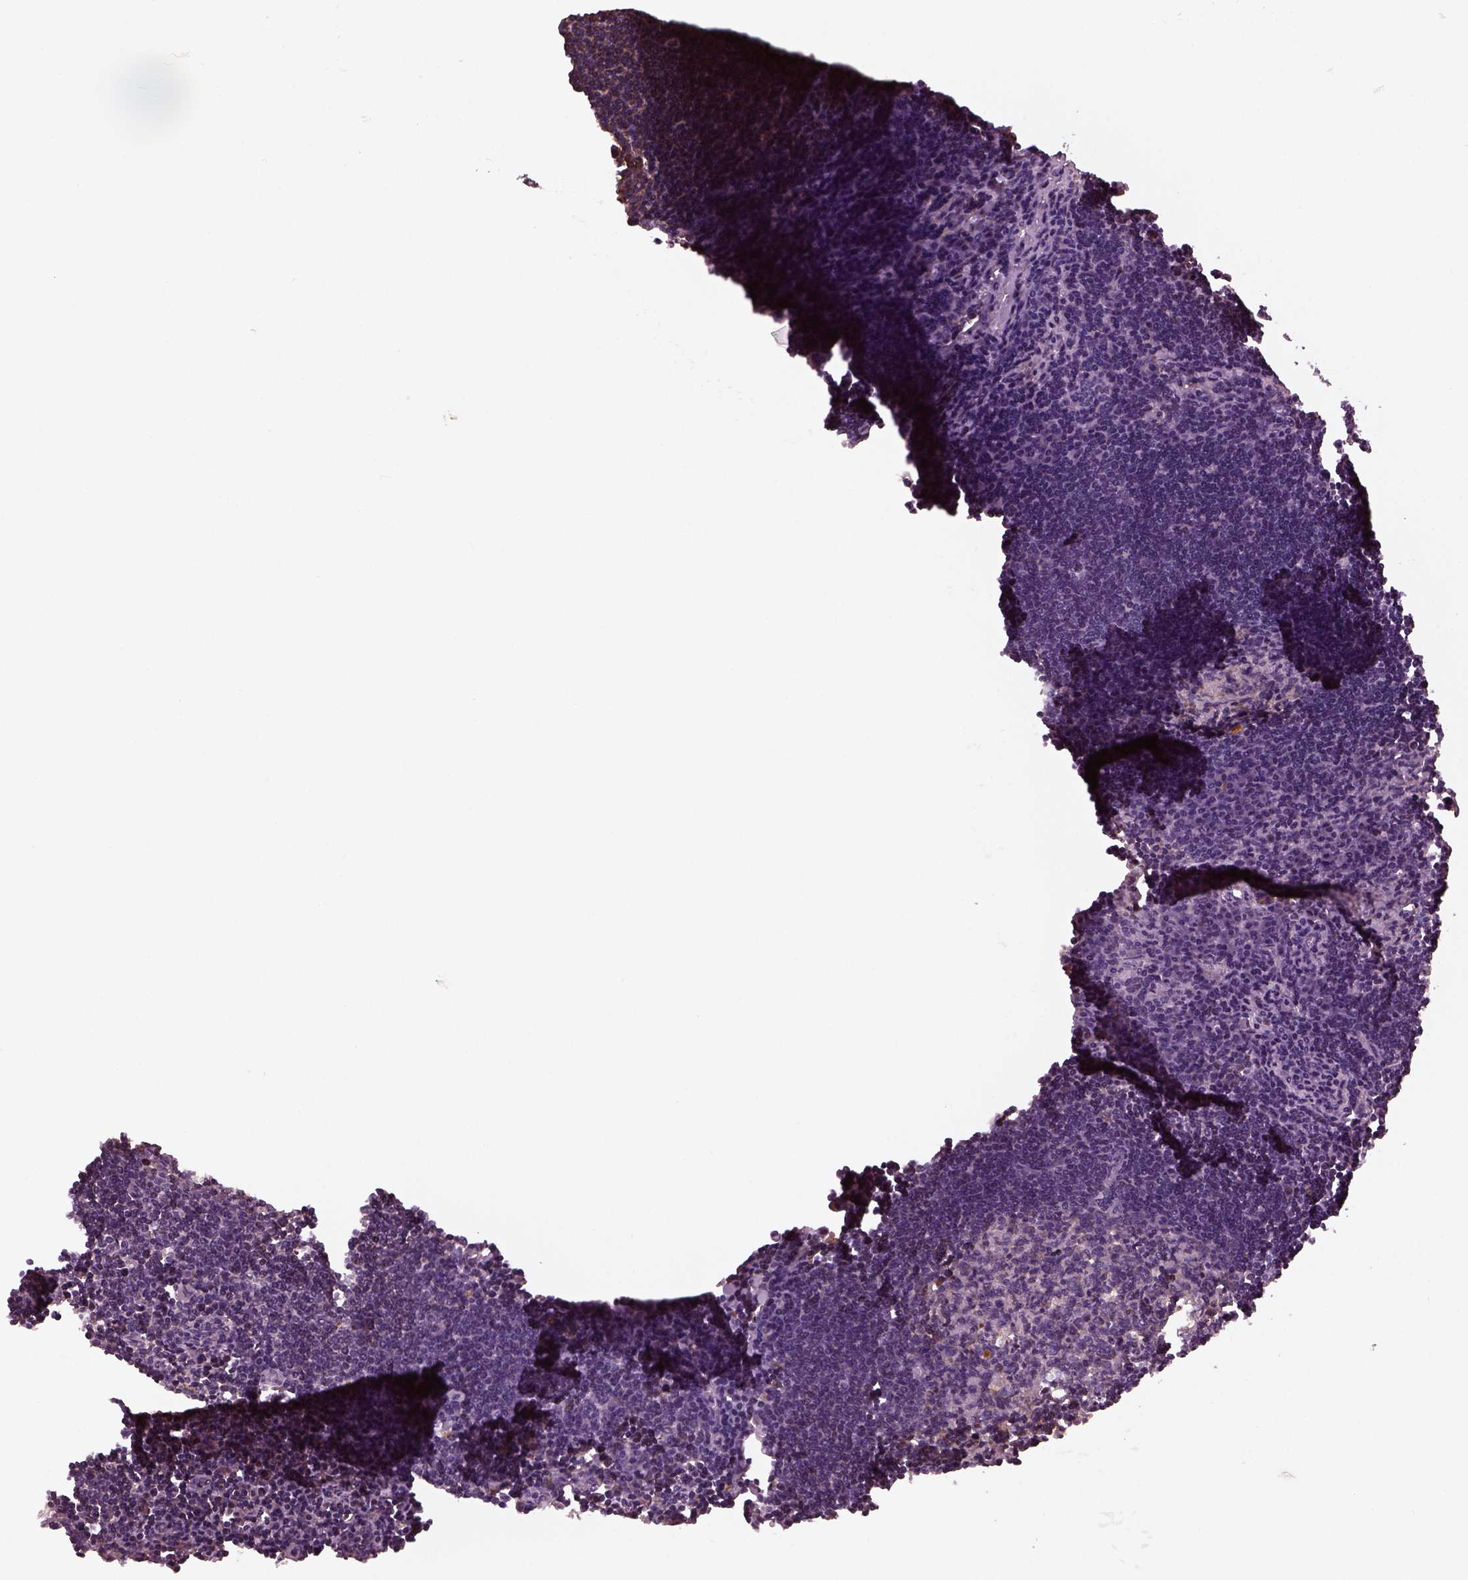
{"staining": {"intensity": "strong", "quantity": "25%-75%", "location": "cytoplasmic/membranous"}, "tissue": "lymph node", "cell_type": "Germinal center cells", "image_type": "normal", "snomed": [{"axis": "morphology", "description": "Normal tissue, NOS"}, {"axis": "topography", "description": "Lymph node"}], "caption": "The immunohistochemical stain highlights strong cytoplasmic/membranous expression in germinal center cells of unremarkable lymph node. The staining was performed using DAB to visualize the protein expression in brown, while the nuclei were stained in blue with hematoxylin (Magnification: 20x).", "gene": "NDUFB10", "patient": {"sex": "male", "age": 55}}